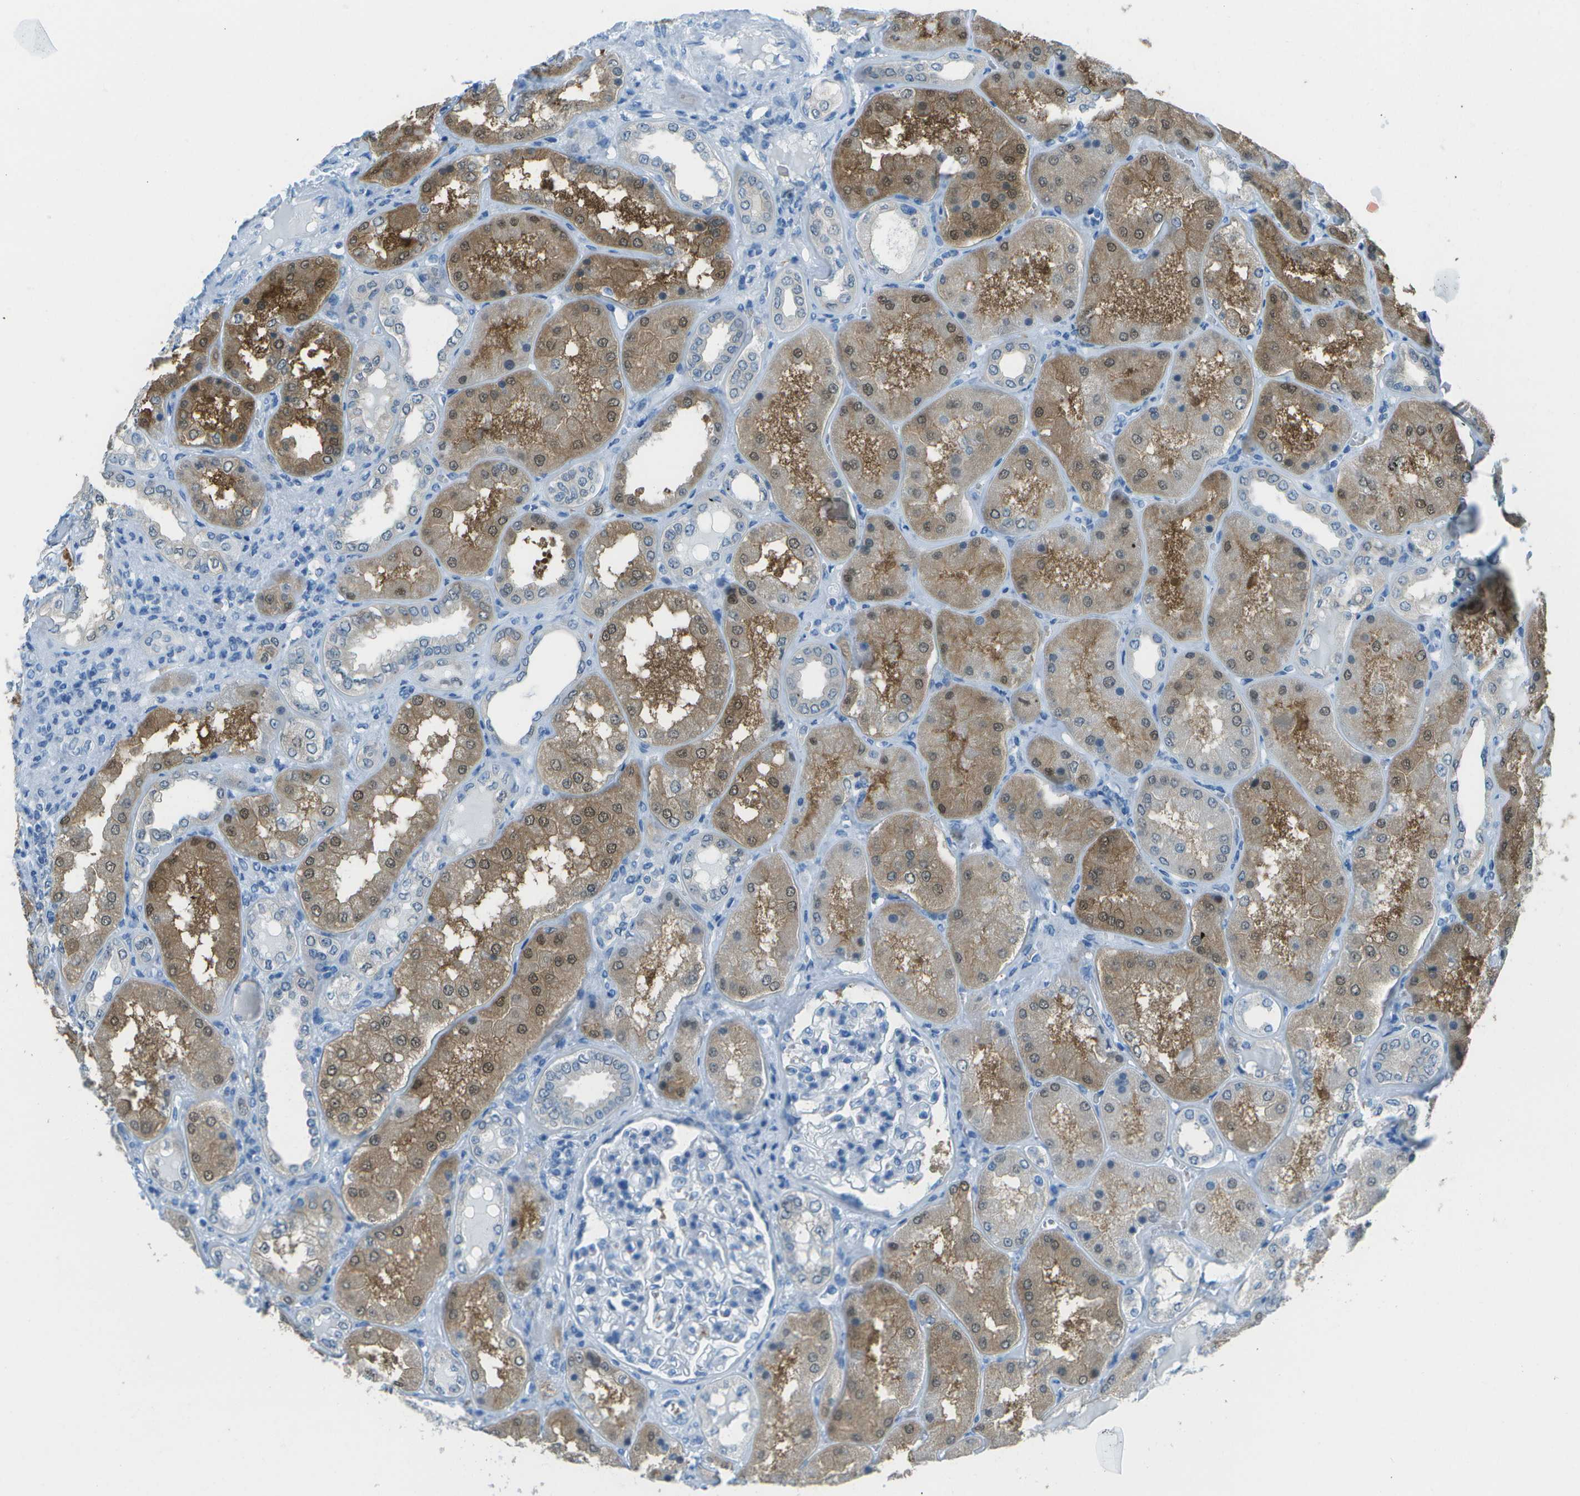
{"staining": {"intensity": "negative", "quantity": "none", "location": "none"}, "tissue": "kidney", "cell_type": "Cells in glomeruli", "image_type": "normal", "snomed": [{"axis": "morphology", "description": "Normal tissue, NOS"}, {"axis": "topography", "description": "Kidney"}], "caption": "Immunohistochemical staining of unremarkable human kidney exhibits no significant expression in cells in glomeruli. The staining was performed using DAB to visualize the protein expression in brown, while the nuclei were stained in blue with hematoxylin (Magnification: 20x).", "gene": "ASL", "patient": {"sex": "female", "age": 56}}